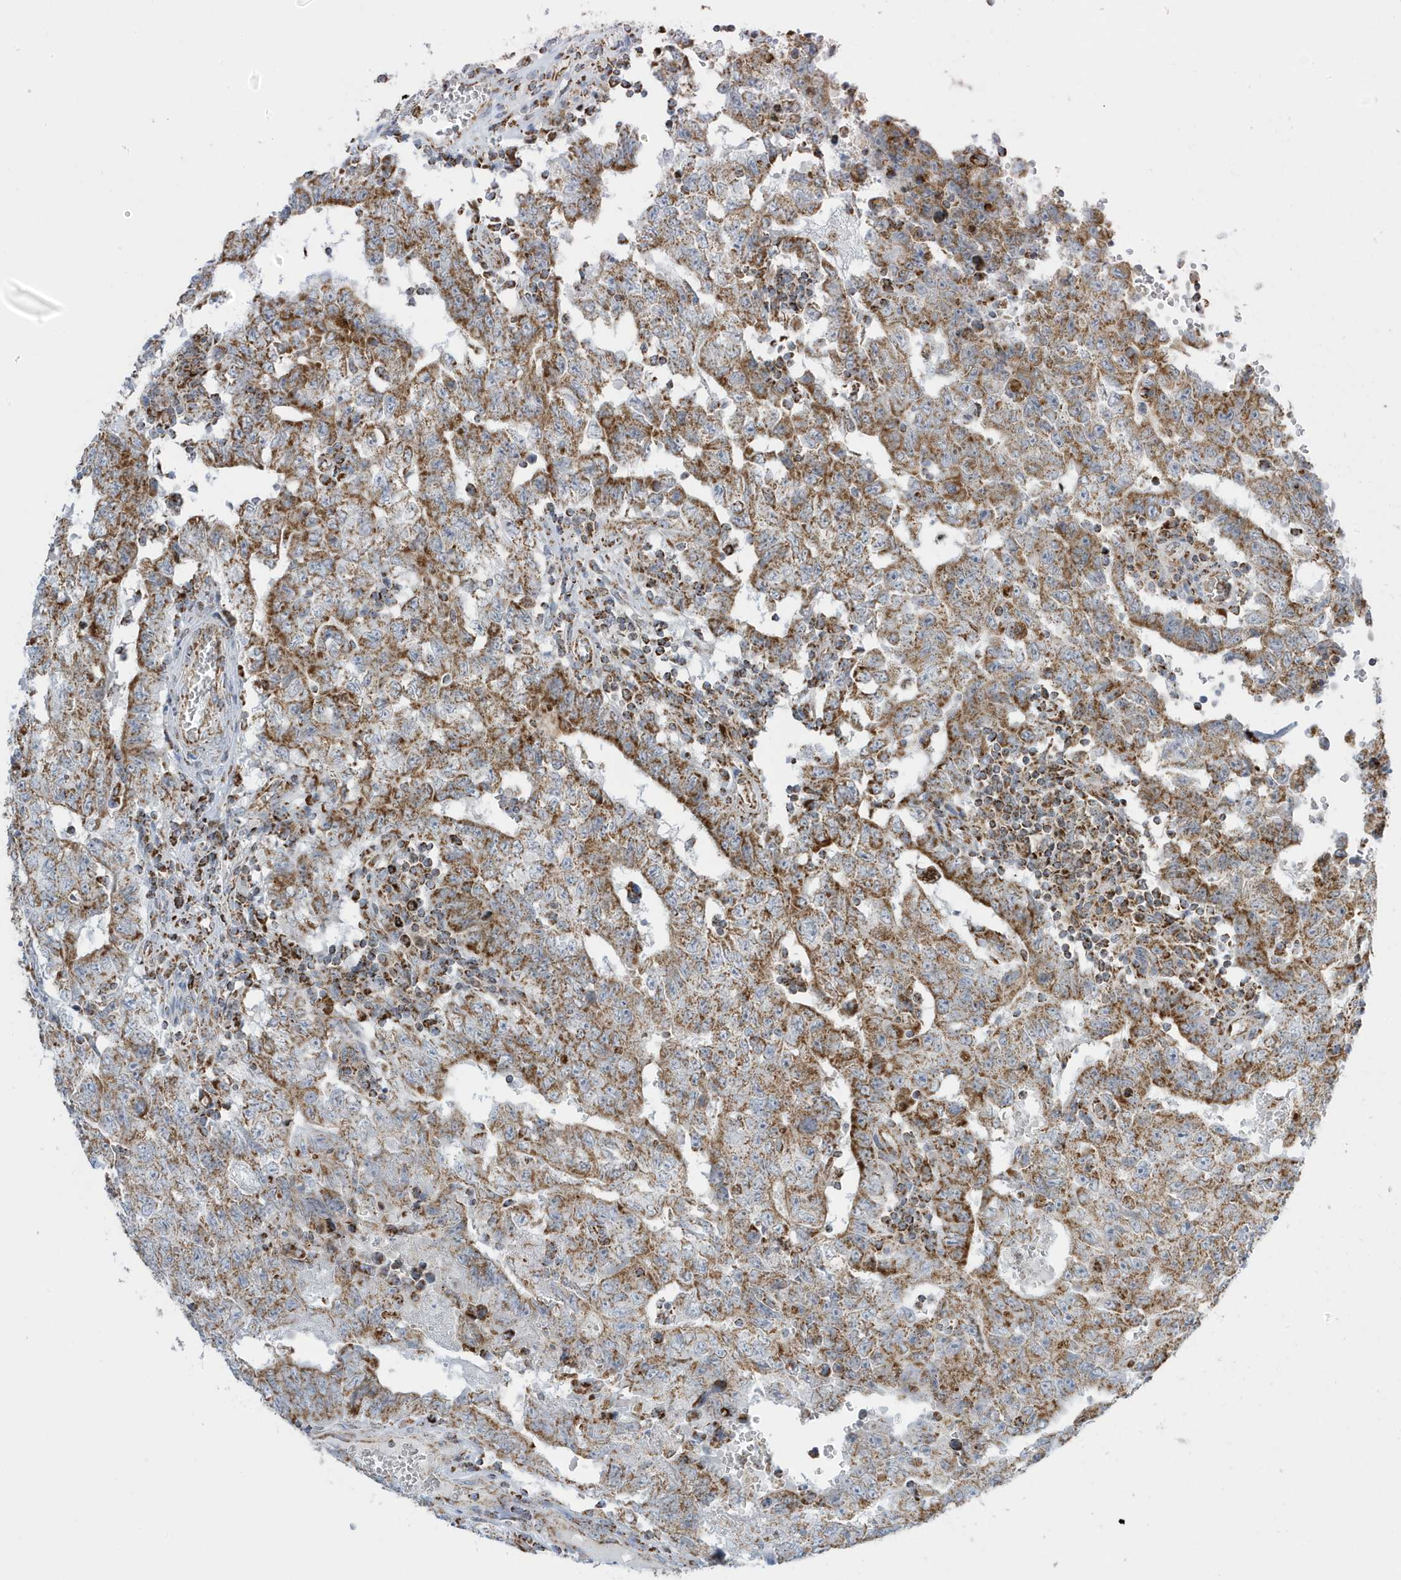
{"staining": {"intensity": "moderate", "quantity": ">75%", "location": "cytoplasmic/membranous"}, "tissue": "testis cancer", "cell_type": "Tumor cells", "image_type": "cancer", "snomed": [{"axis": "morphology", "description": "Carcinoma, Embryonal, NOS"}, {"axis": "topography", "description": "Testis"}], "caption": "A brown stain labels moderate cytoplasmic/membranous positivity of a protein in human embryonal carcinoma (testis) tumor cells. The staining is performed using DAB (3,3'-diaminobenzidine) brown chromogen to label protein expression. The nuclei are counter-stained blue using hematoxylin.", "gene": "ATP5ME", "patient": {"sex": "male", "age": 26}}